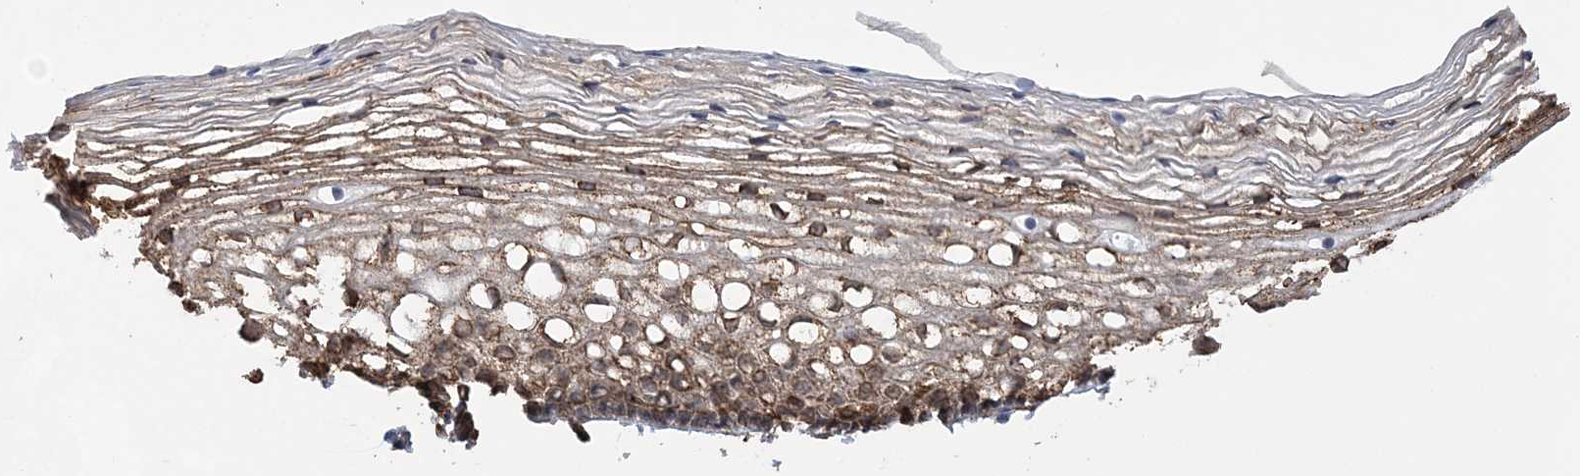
{"staining": {"intensity": "moderate", "quantity": ">75%", "location": "cytoplasmic/membranous"}, "tissue": "cervix", "cell_type": "Glandular cells", "image_type": "normal", "snomed": [{"axis": "morphology", "description": "Normal tissue, NOS"}, {"axis": "topography", "description": "Cervix"}], "caption": "The immunohistochemical stain shows moderate cytoplasmic/membranous positivity in glandular cells of benign cervix. (Stains: DAB in brown, nuclei in blue, Microscopy: brightfield microscopy at high magnification).", "gene": "WDR12", "patient": {"sex": "female", "age": 27}}